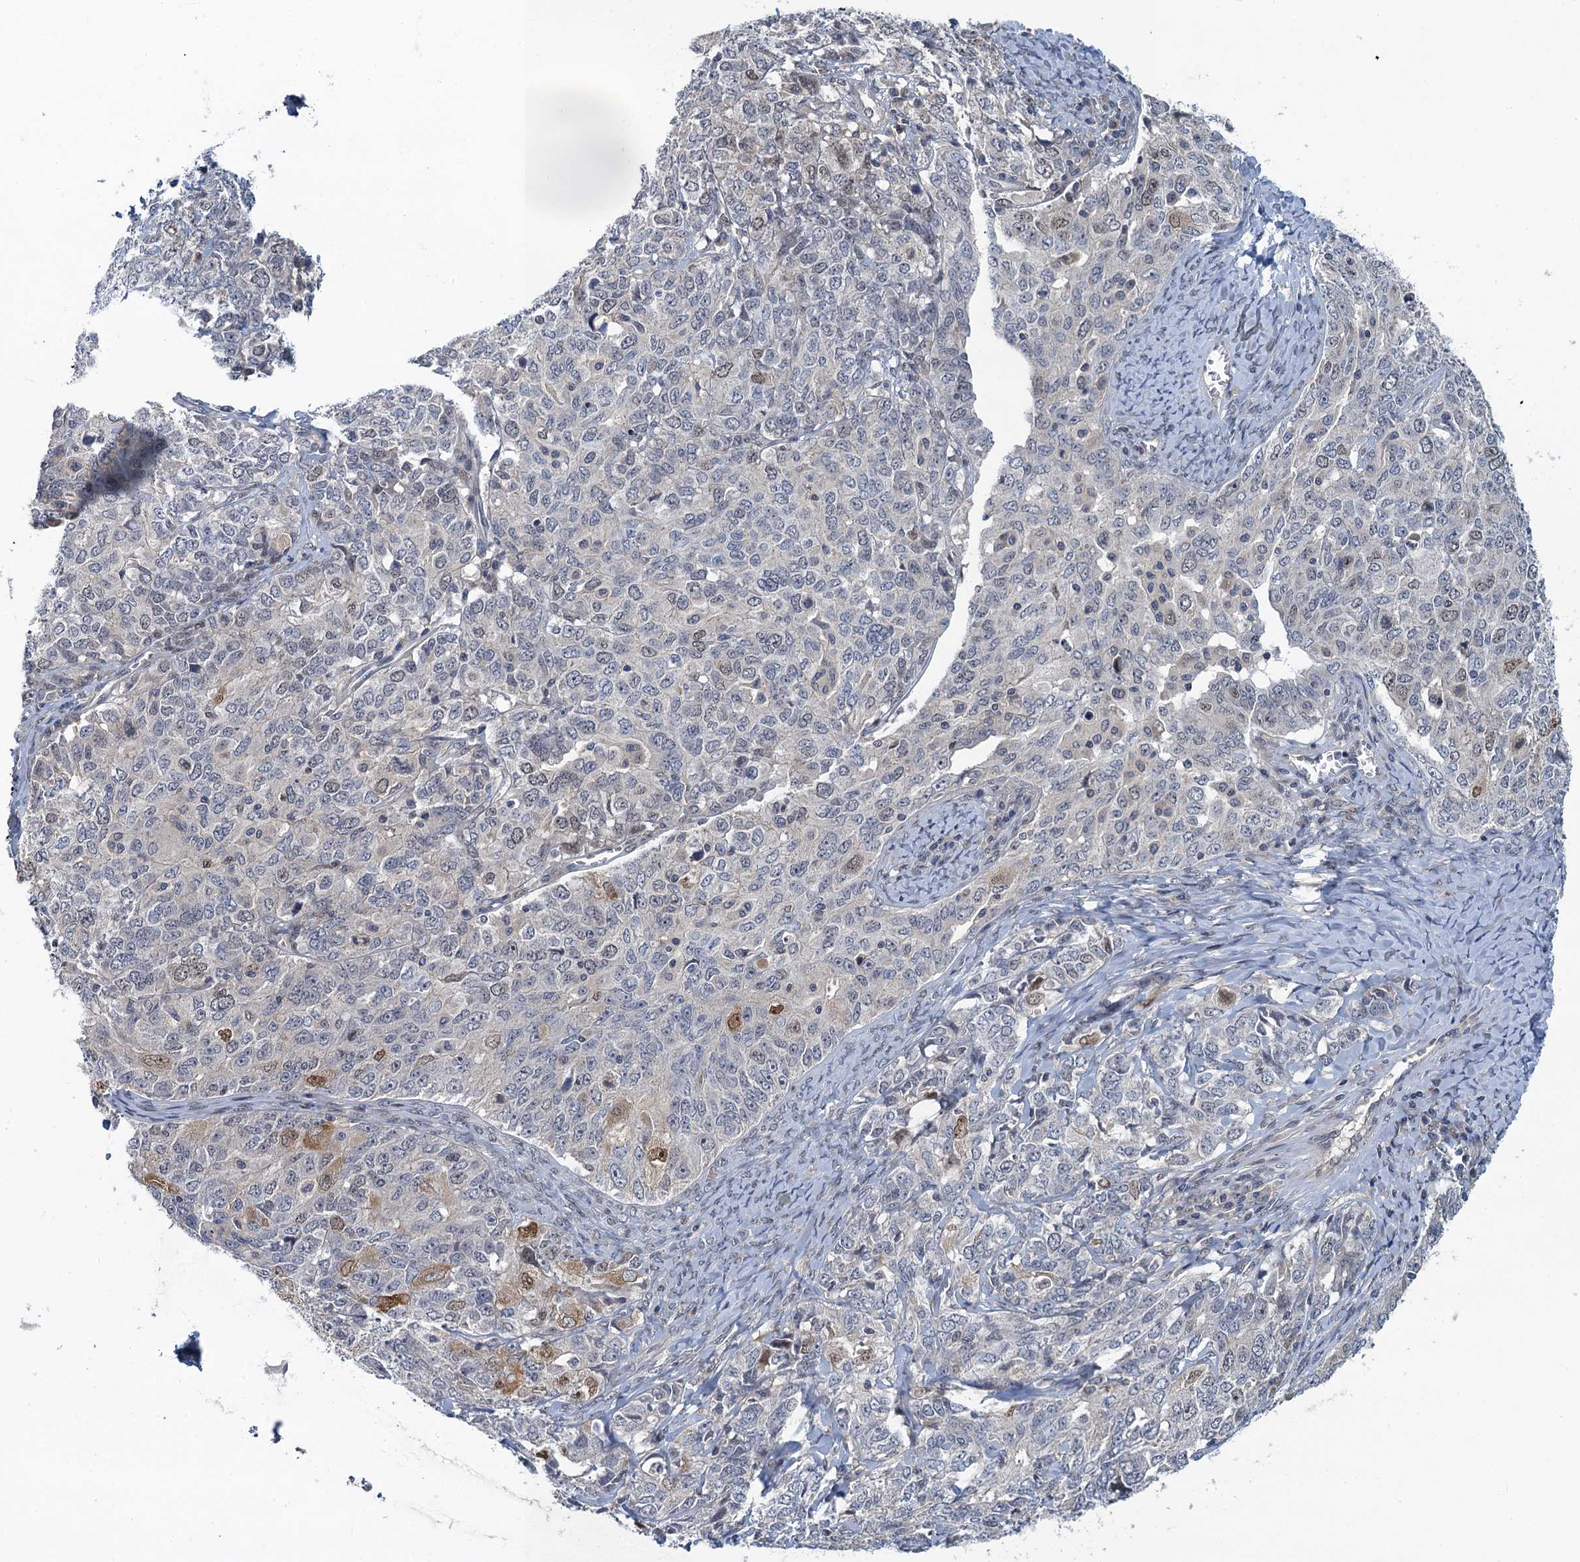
{"staining": {"intensity": "weak", "quantity": "<25%", "location": "nuclear"}, "tissue": "ovarian cancer", "cell_type": "Tumor cells", "image_type": "cancer", "snomed": [{"axis": "morphology", "description": "Carcinoma, endometroid"}, {"axis": "topography", "description": "Ovary"}], "caption": "This image is of ovarian cancer (endometroid carcinoma) stained with immunohistochemistry (IHC) to label a protein in brown with the nuclei are counter-stained blue. There is no expression in tumor cells. (Stains: DAB (3,3'-diaminobenzidine) immunohistochemistry (IHC) with hematoxylin counter stain, Microscopy: brightfield microscopy at high magnification).", "gene": "MRFAP1", "patient": {"sex": "female", "age": 62}}